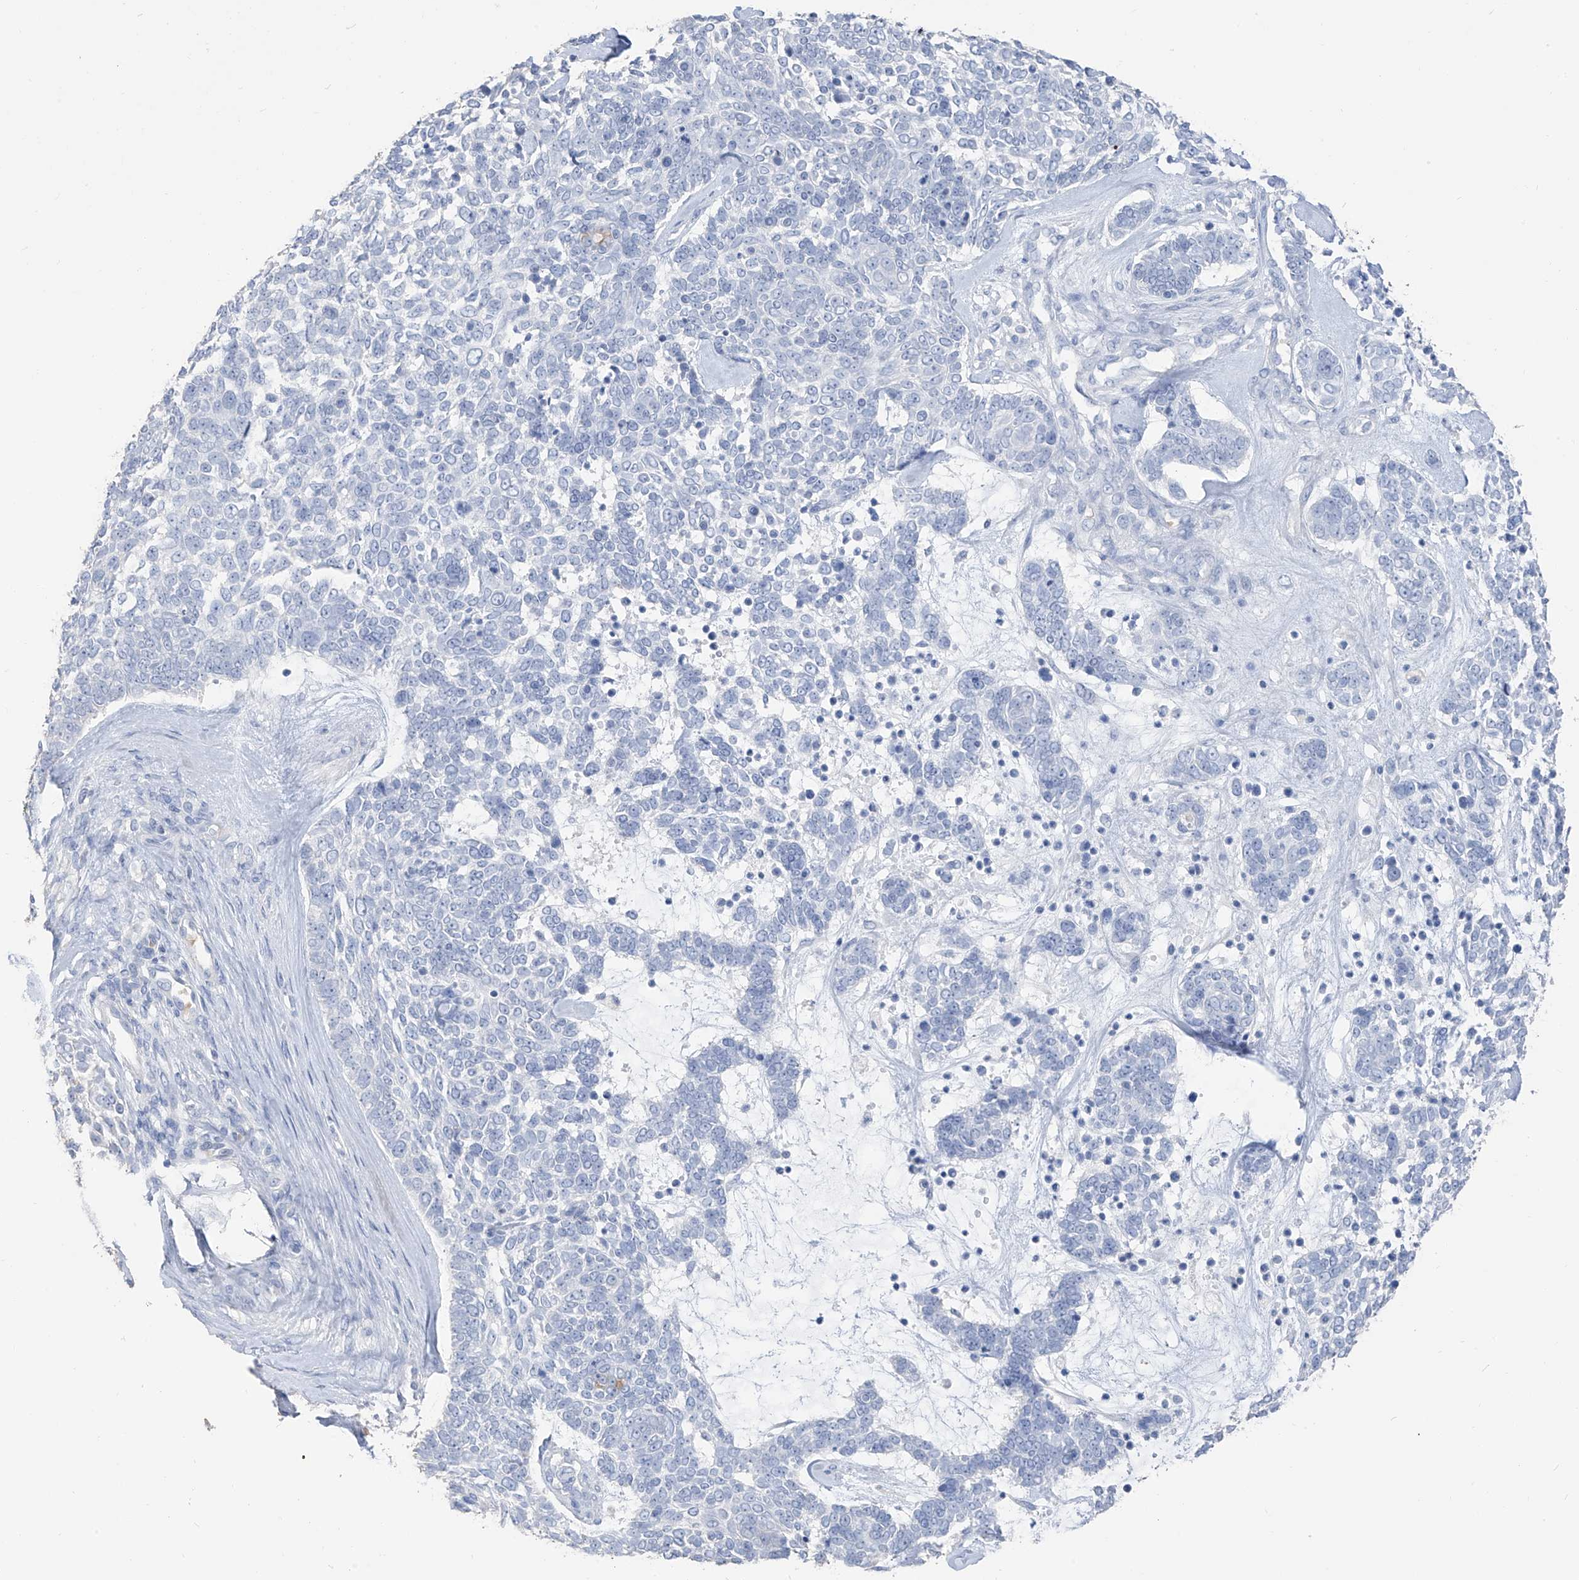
{"staining": {"intensity": "negative", "quantity": "none", "location": "none"}, "tissue": "skin cancer", "cell_type": "Tumor cells", "image_type": "cancer", "snomed": [{"axis": "morphology", "description": "Basal cell carcinoma"}, {"axis": "topography", "description": "Skin"}], "caption": "There is no significant staining in tumor cells of skin basal cell carcinoma.", "gene": "PAFAH1B3", "patient": {"sex": "female", "age": 81}}